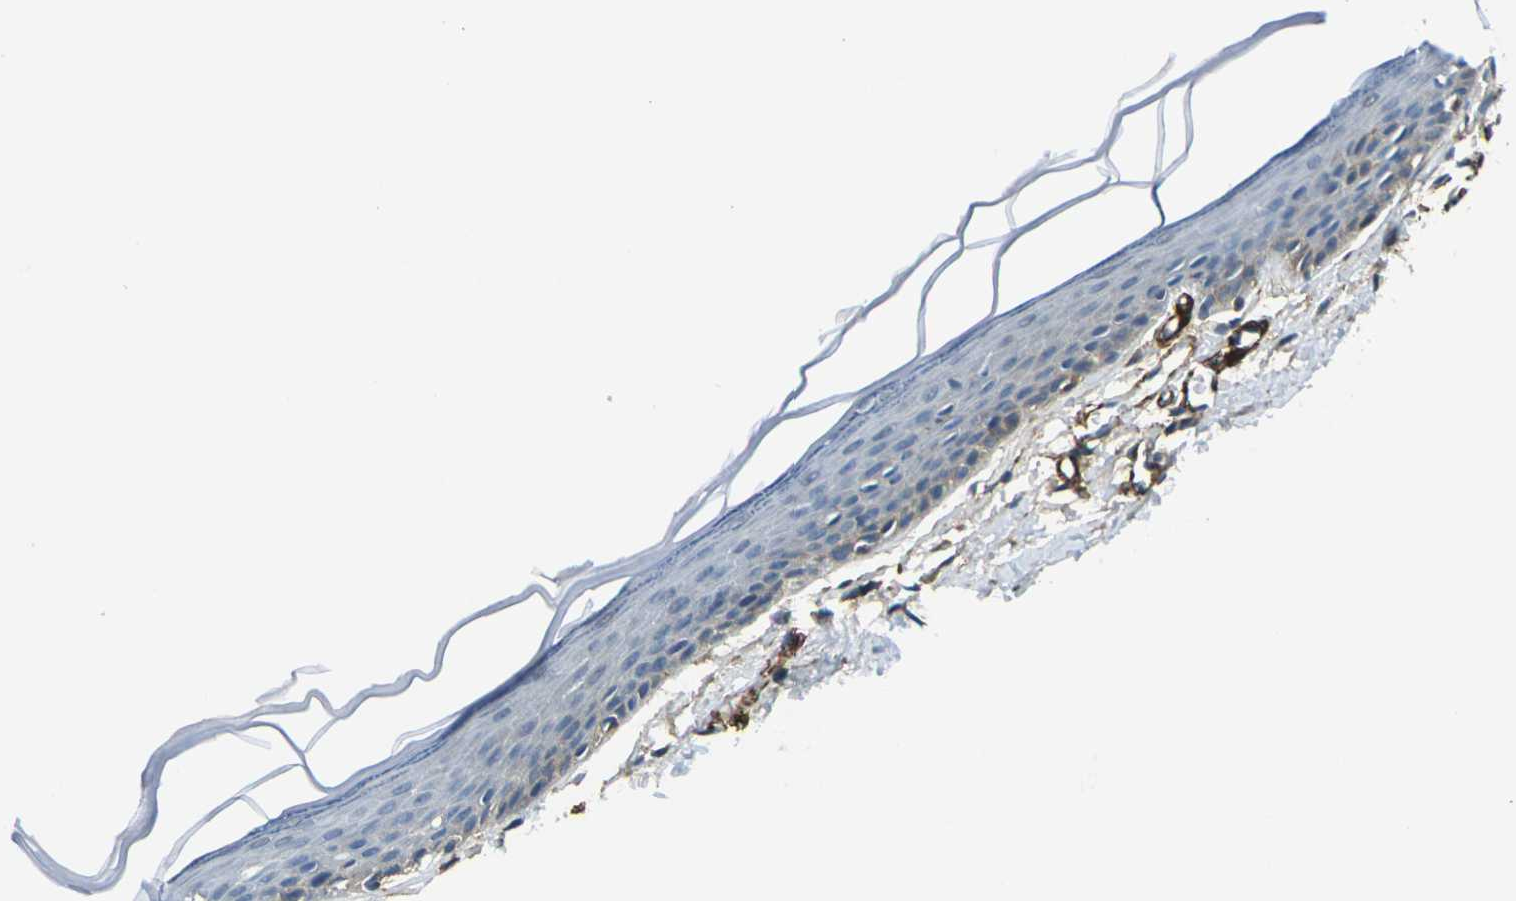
{"staining": {"intensity": "weak", "quantity": "25%-75%", "location": "cytoplasmic/membranous"}, "tissue": "skin", "cell_type": "Epidermal cells", "image_type": "normal", "snomed": [{"axis": "morphology", "description": "Normal tissue, NOS"}, {"axis": "topography", "description": "Vulva"}], "caption": "The histopathology image reveals staining of normal skin, revealing weak cytoplasmic/membranous protein staining (brown color) within epidermal cells.", "gene": "GRAMD1C", "patient": {"sex": "female", "age": 54}}